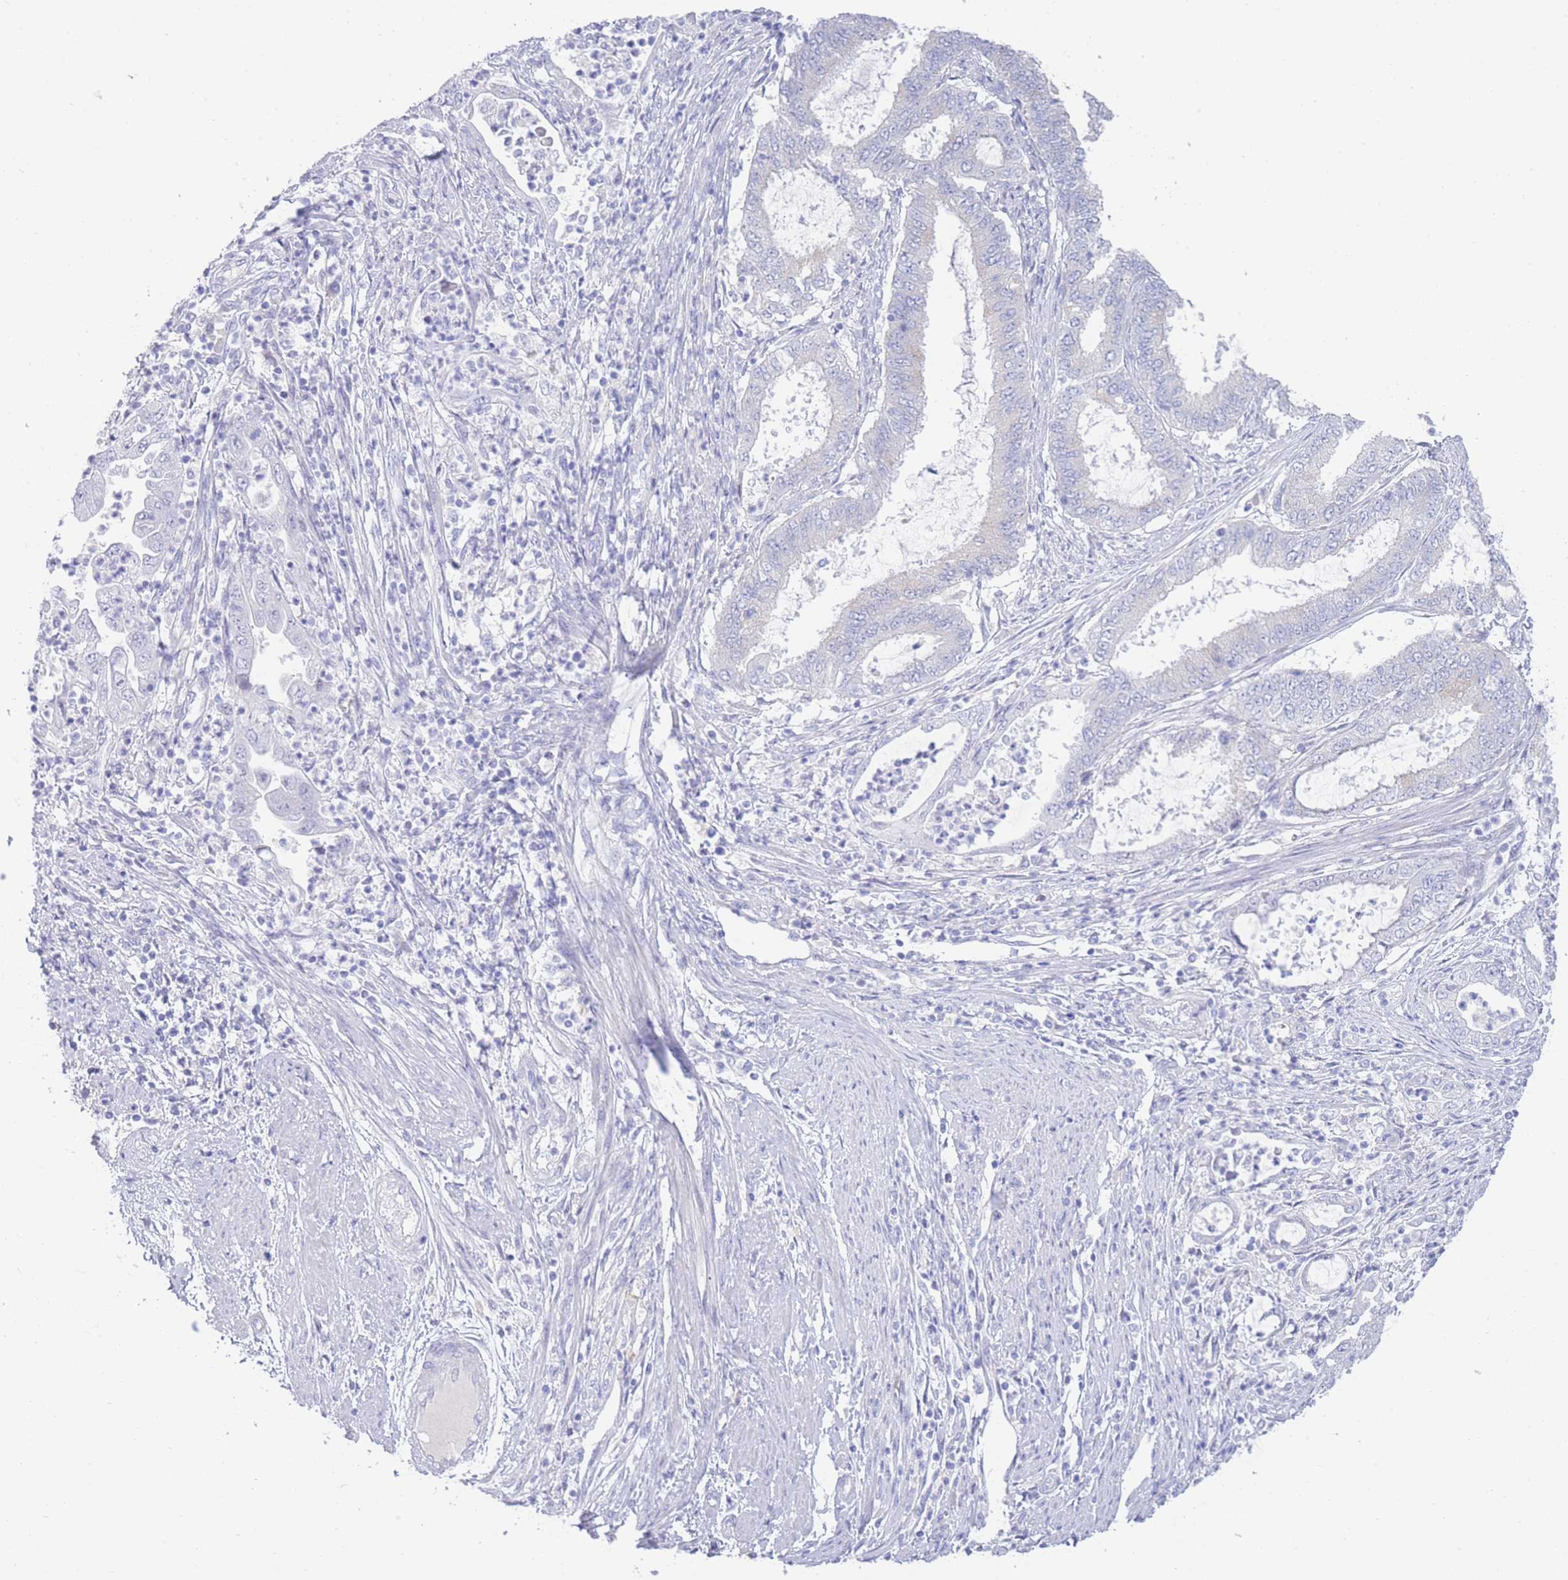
{"staining": {"intensity": "negative", "quantity": "none", "location": "none"}, "tissue": "endometrial cancer", "cell_type": "Tumor cells", "image_type": "cancer", "snomed": [{"axis": "morphology", "description": "Adenocarcinoma, NOS"}, {"axis": "topography", "description": "Endometrium"}], "caption": "DAB (3,3'-diaminobenzidine) immunohistochemical staining of adenocarcinoma (endometrial) shows no significant staining in tumor cells.", "gene": "LRRC37A", "patient": {"sex": "female", "age": 51}}